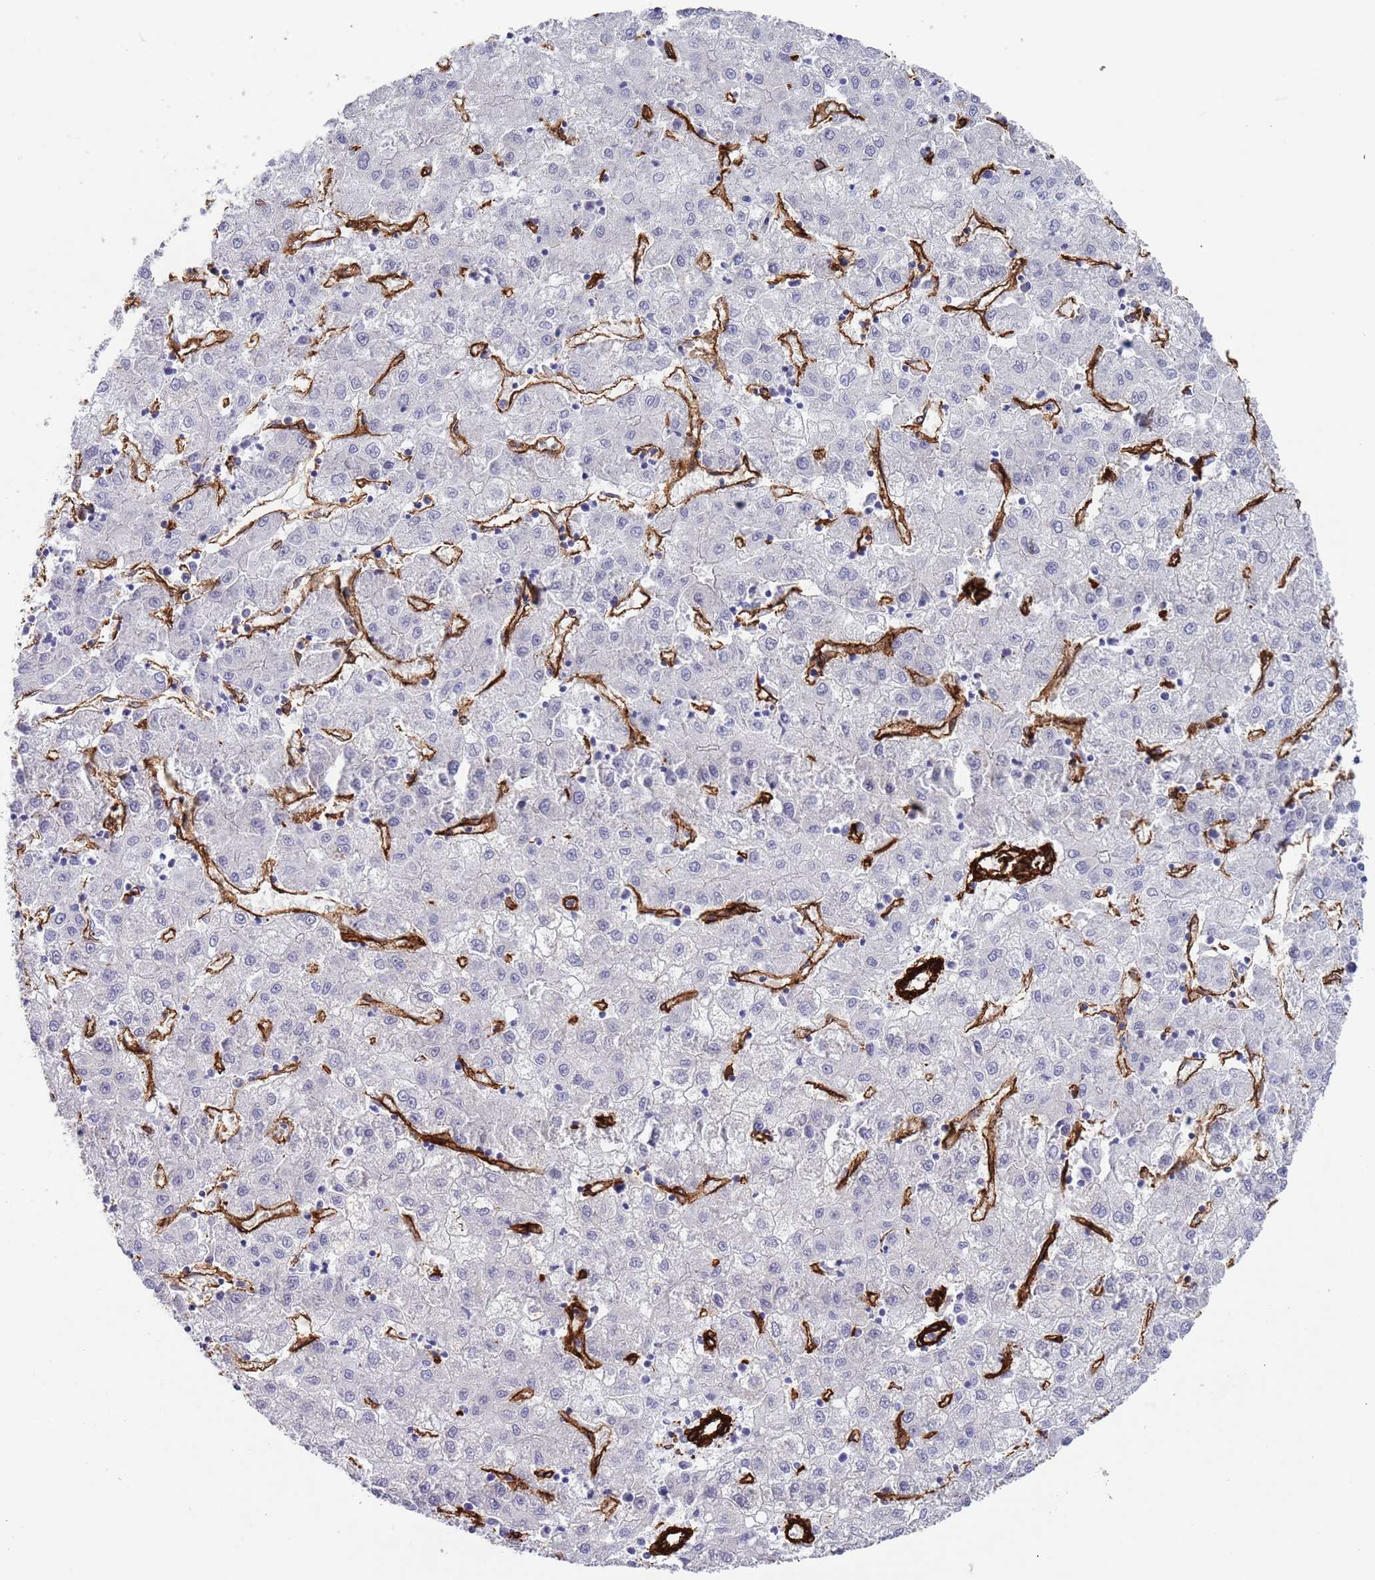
{"staining": {"intensity": "negative", "quantity": "none", "location": "none"}, "tissue": "liver cancer", "cell_type": "Tumor cells", "image_type": "cancer", "snomed": [{"axis": "morphology", "description": "Carcinoma, Hepatocellular, NOS"}, {"axis": "topography", "description": "Liver"}], "caption": "DAB (3,3'-diaminobenzidine) immunohistochemical staining of human liver cancer exhibits no significant expression in tumor cells.", "gene": "CAV2", "patient": {"sex": "male", "age": 72}}